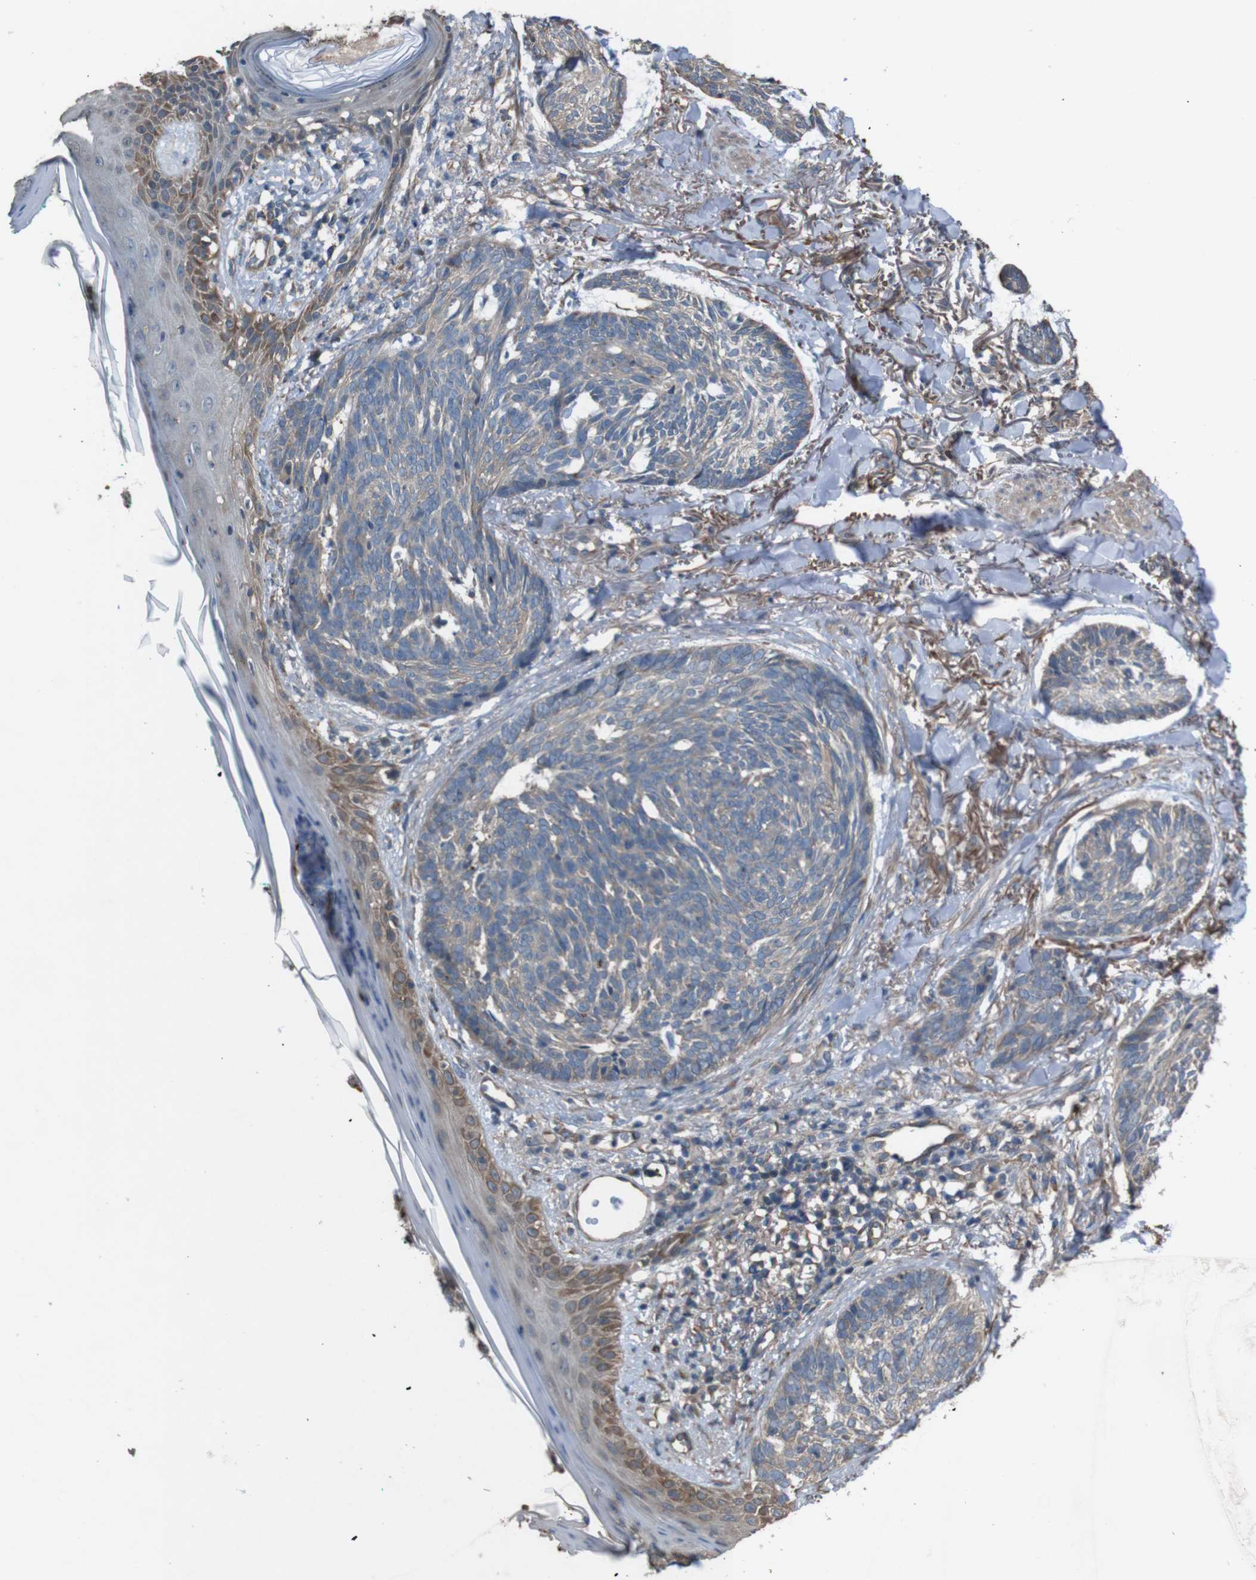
{"staining": {"intensity": "weak", "quantity": "25%-75%", "location": "cytoplasmic/membranous"}, "tissue": "skin cancer", "cell_type": "Tumor cells", "image_type": "cancer", "snomed": [{"axis": "morphology", "description": "Basal cell carcinoma"}, {"axis": "topography", "description": "Skin"}], "caption": "Immunohistochemistry image of skin cancer stained for a protein (brown), which reveals low levels of weak cytoplasmic/membranous staining in about 25%-75% of tumor cells.", "gene": "NAALADL2", "patient": {"sex": "male", "age": 43}}